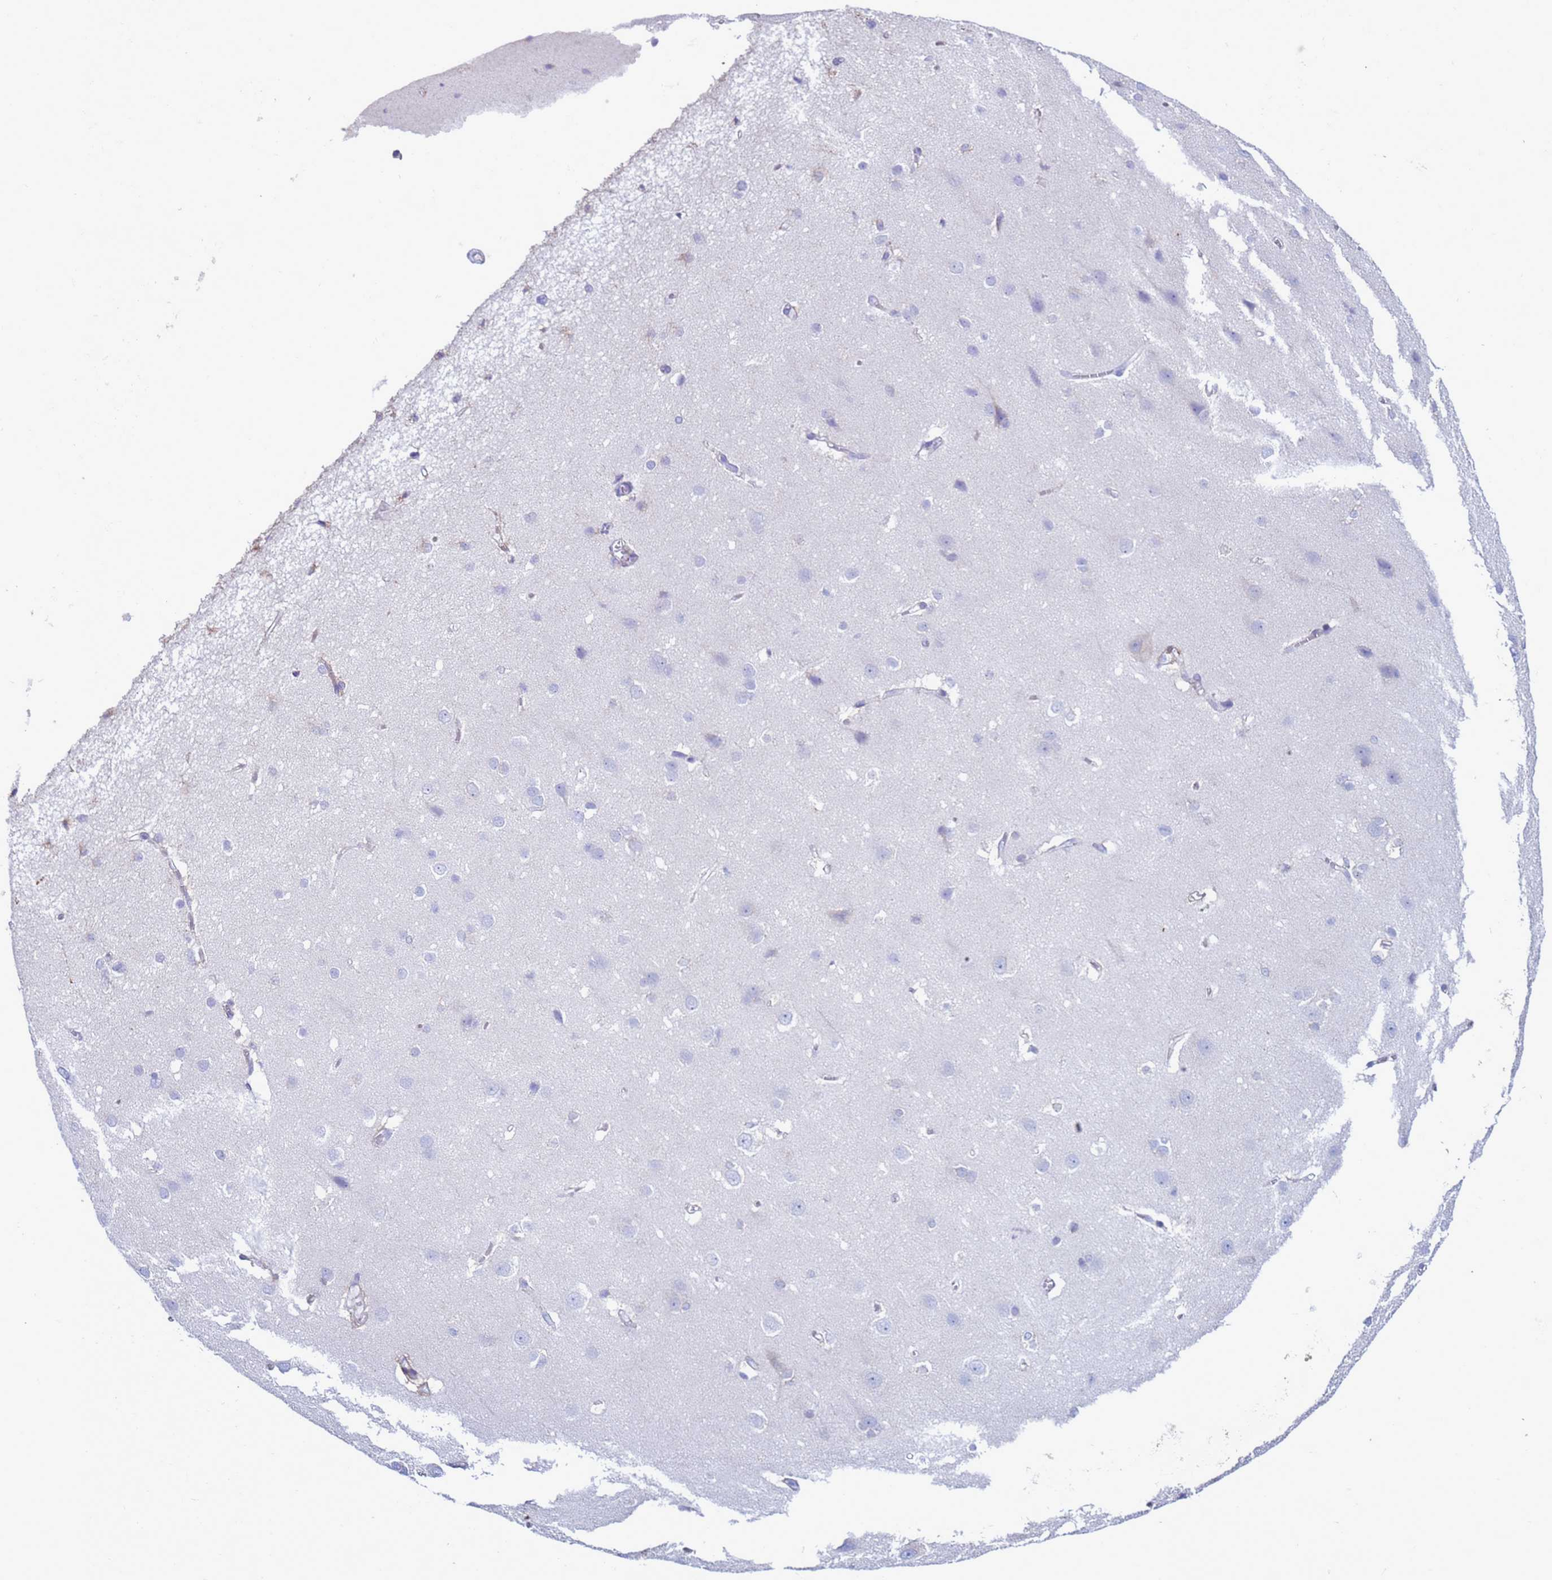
{"staining": {"intensity": "negative", "quantity": "none", "location": "none"}, "tissue": "cerebral cortex", "cell_type": "Endothelial cells", "image_type": "normal", "snomed": [{"axis": "morphology", "description": "Normal tissue, NOS"}, {"axis": "topography", "description": "Cerebral cortex"}], "caption": "The photomicrograph demonstrates no significant staining in endothelial cells of cerebral cortex.", "gene": "ABHD17B", "patient": {"sex": "male", "age": 37}}